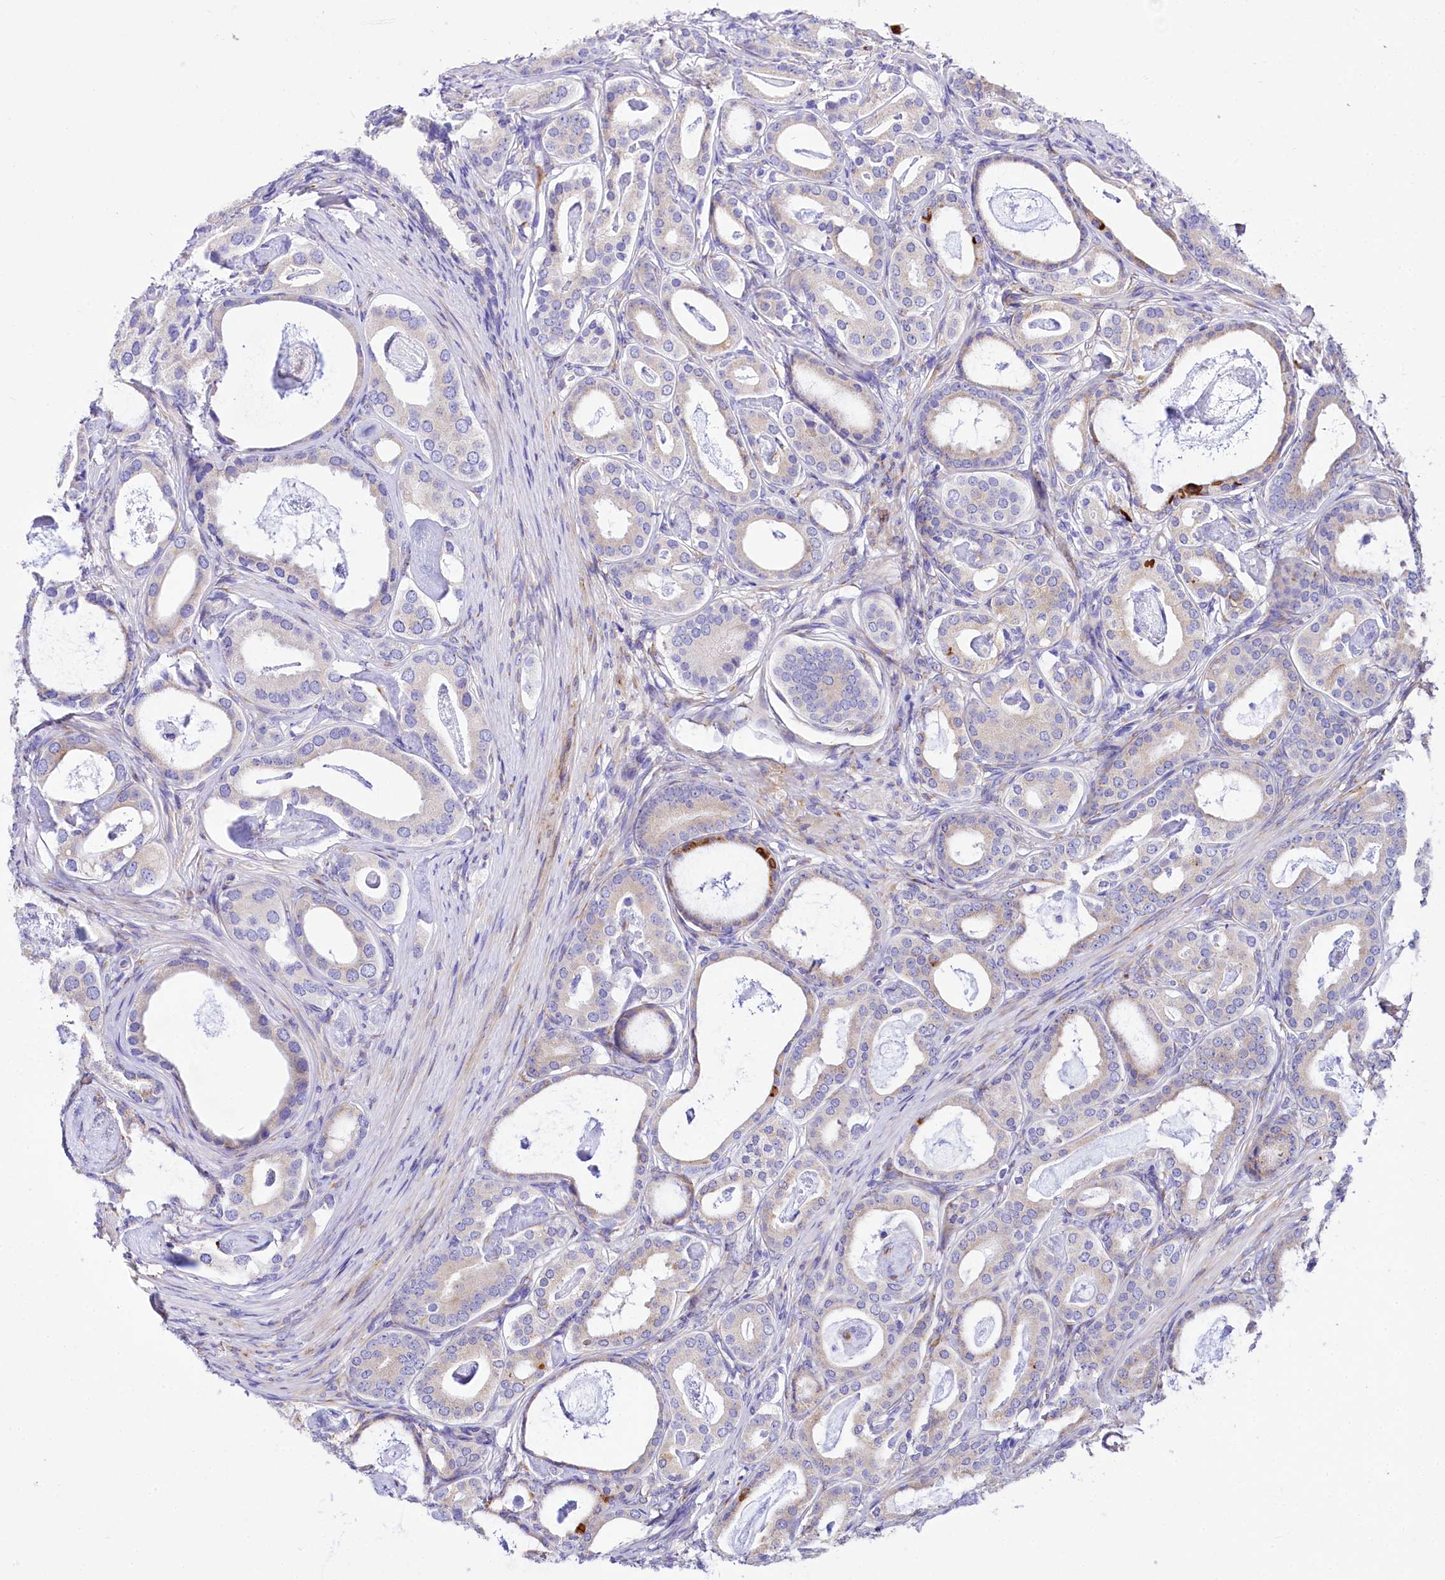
{"staining": {"intensity": "negative", "quantity": "none", "location": "none"}, "tissue": "prostate cancer", "cell_type": "Tumor cells", "image_type": "cancer", "snomed": [{"axis": "morphology", "description": "Adenocarcinoma, Low grade"}, {"axis": "topography", "description": "Prostate"}], "caption": "Prostate low-grade adenocarcinoma stained for a protein using immunohistochemistry exhibits no positivity tumor cells.", "gene": "A2ML1", "patient": {"sex": "male", "age": 71}}